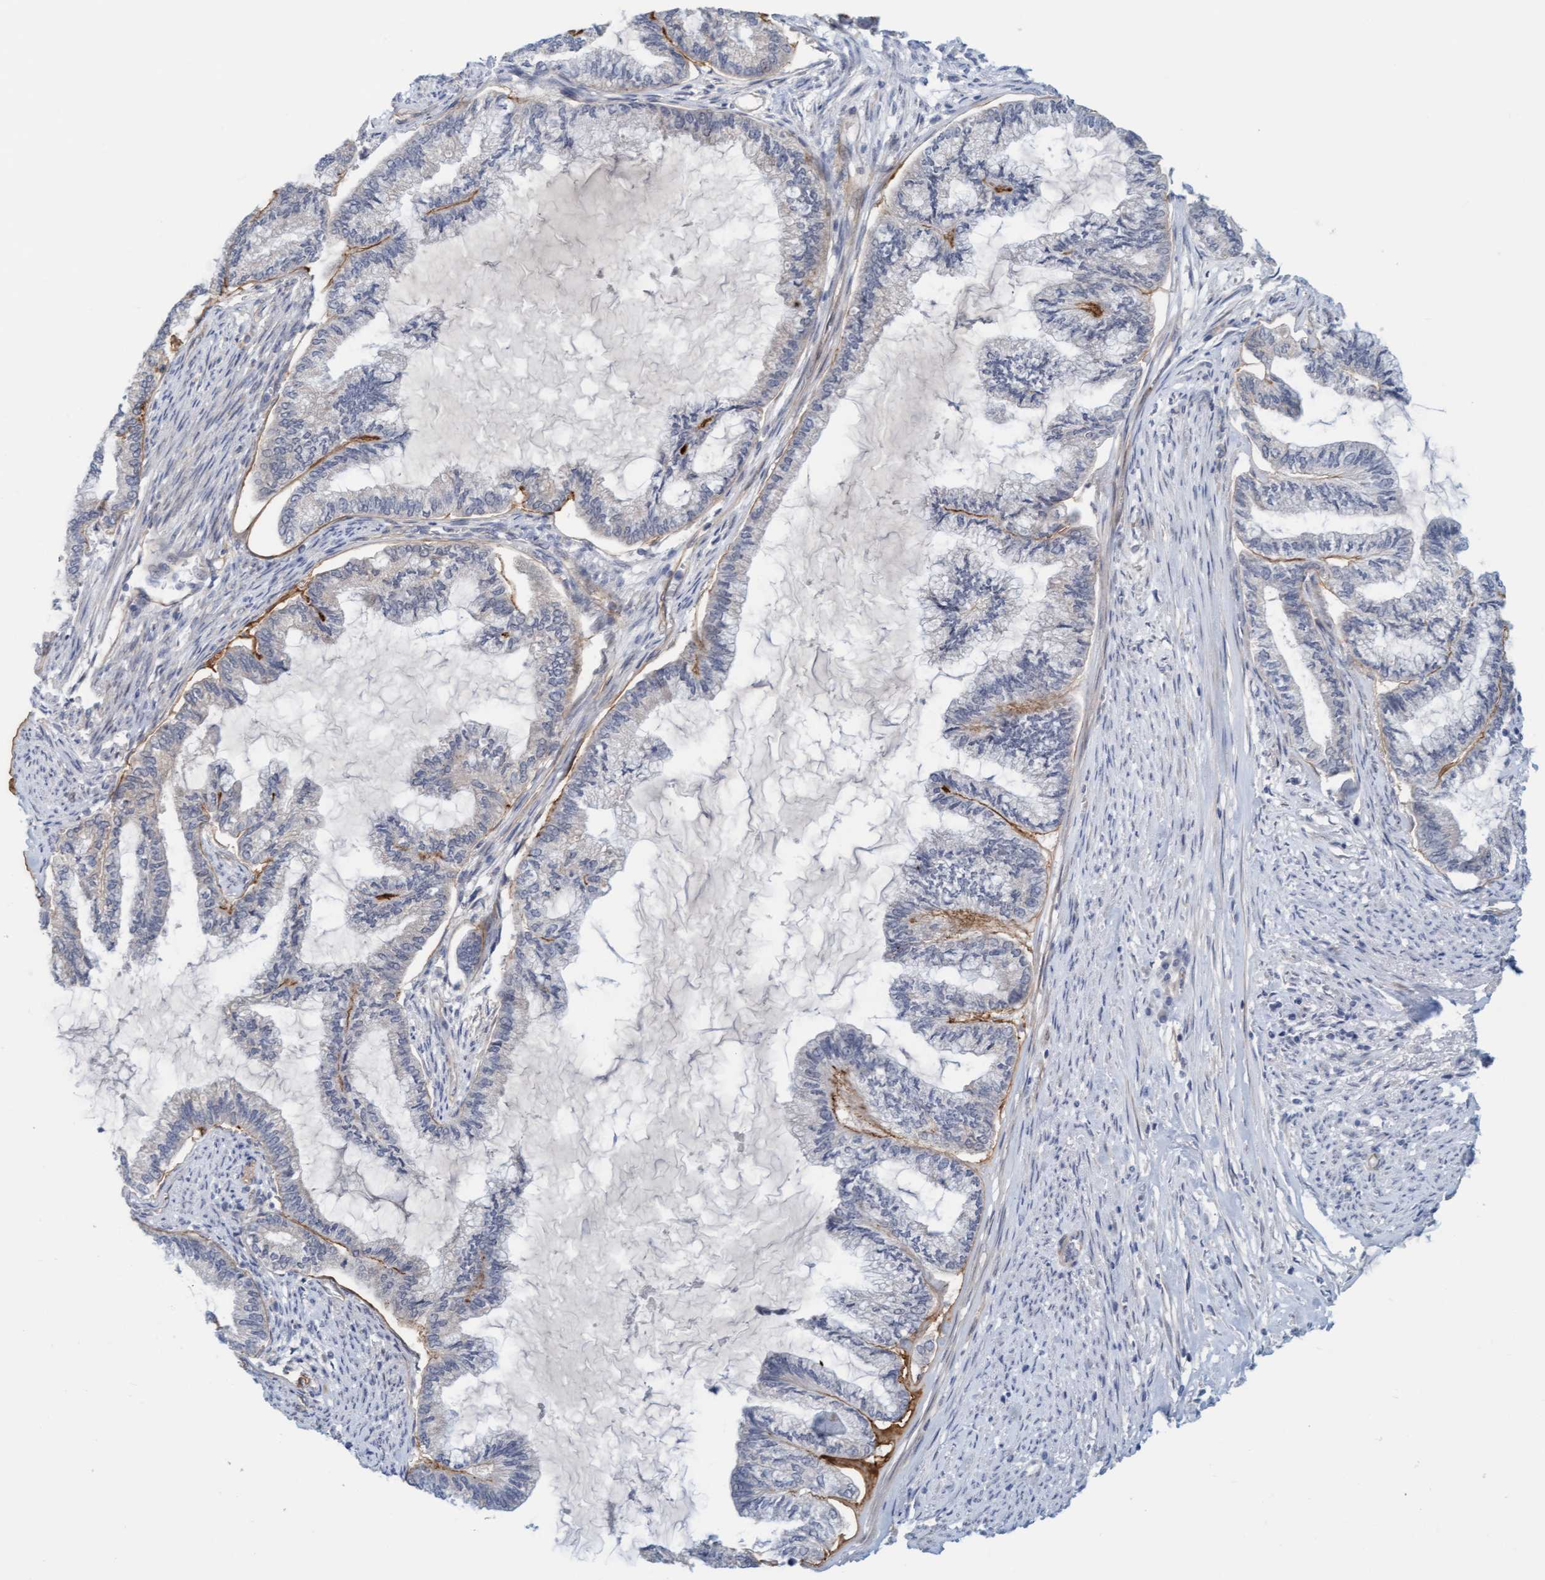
{"staining": {"intensity": "weak", "quantity": "<25%", "location": "cytoplasmic/membranous"}, "tissue": "endometrial cancer", "cell_type": "Tumor cells", "image_type": "cancer", "snomed": [{"axis": "morphology", "description": "Adenocarcinoma, NOS"}, {"axis": "topography", "description": "Endometrium"}], "caption": "Micrograph shows no significant protein staining in tumor cells of adenocarcinoma (endometrial). (DAB IHC, high magnification).", "gene": "TSTD2", "patient": {"sex": "female", "age": 86}}